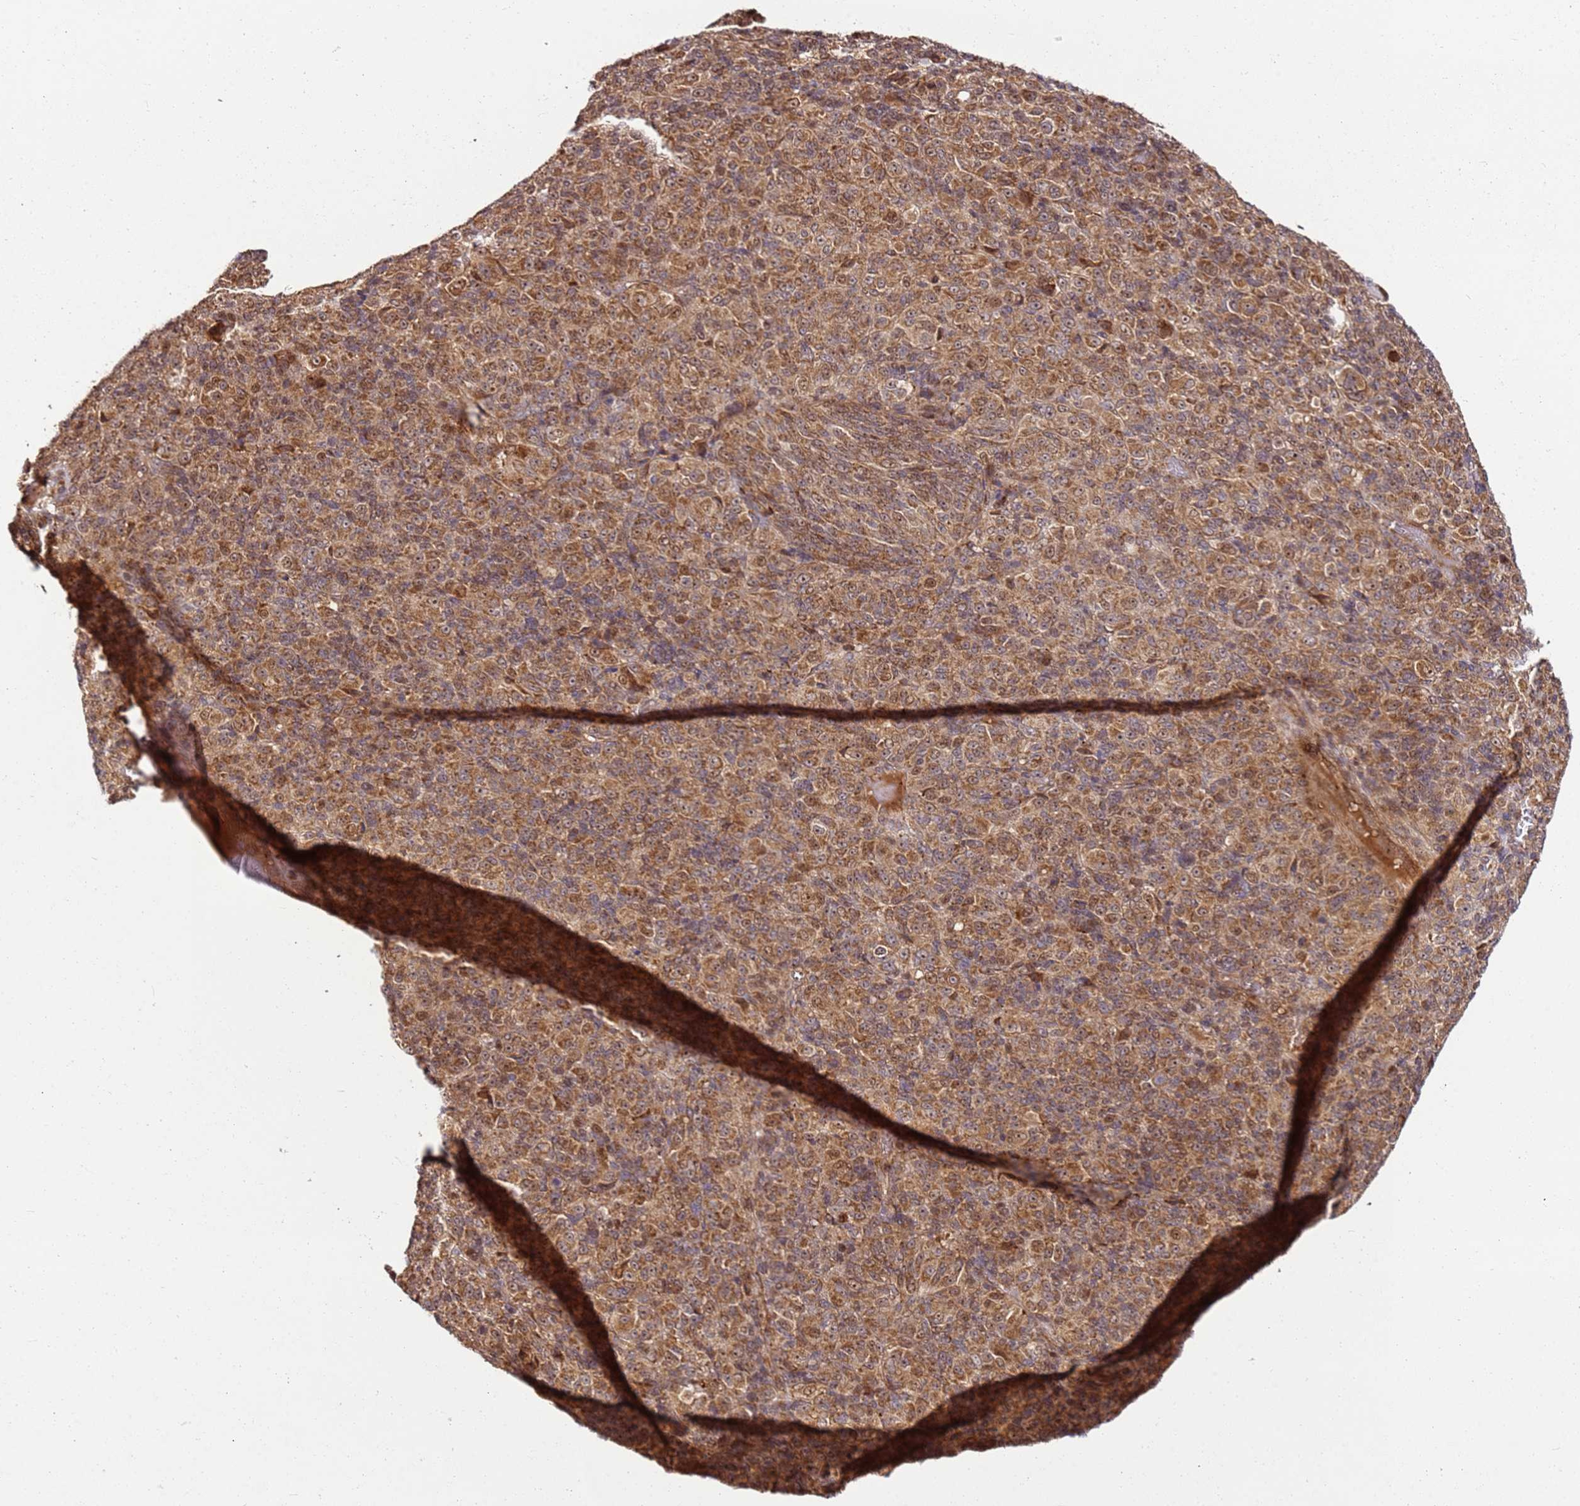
{"staining": {"intensity": "moderate", "quantity": ">75%", "location": "cytoplasmic/membranous,nuclear"}, "tissue": "melanoma", "cell_type": "Tumor cells", "image_type": "cancer", "snomed": [{"axis": "morphology", "description": "Malignant melanoma, Metastatic site"}, {"axis": "topography", "description": "Brain"}], "caption": "This micrograph displays melanoma stained with immunohistochemistry to label a protein in brown. The cytoplasmic/membranous and nuclear of tumor cells show moderate positivity for the protein. Nuclei are counter-stained blue.", "gene": "RASA3", "patient": {"sex": "female", "age": 56}}